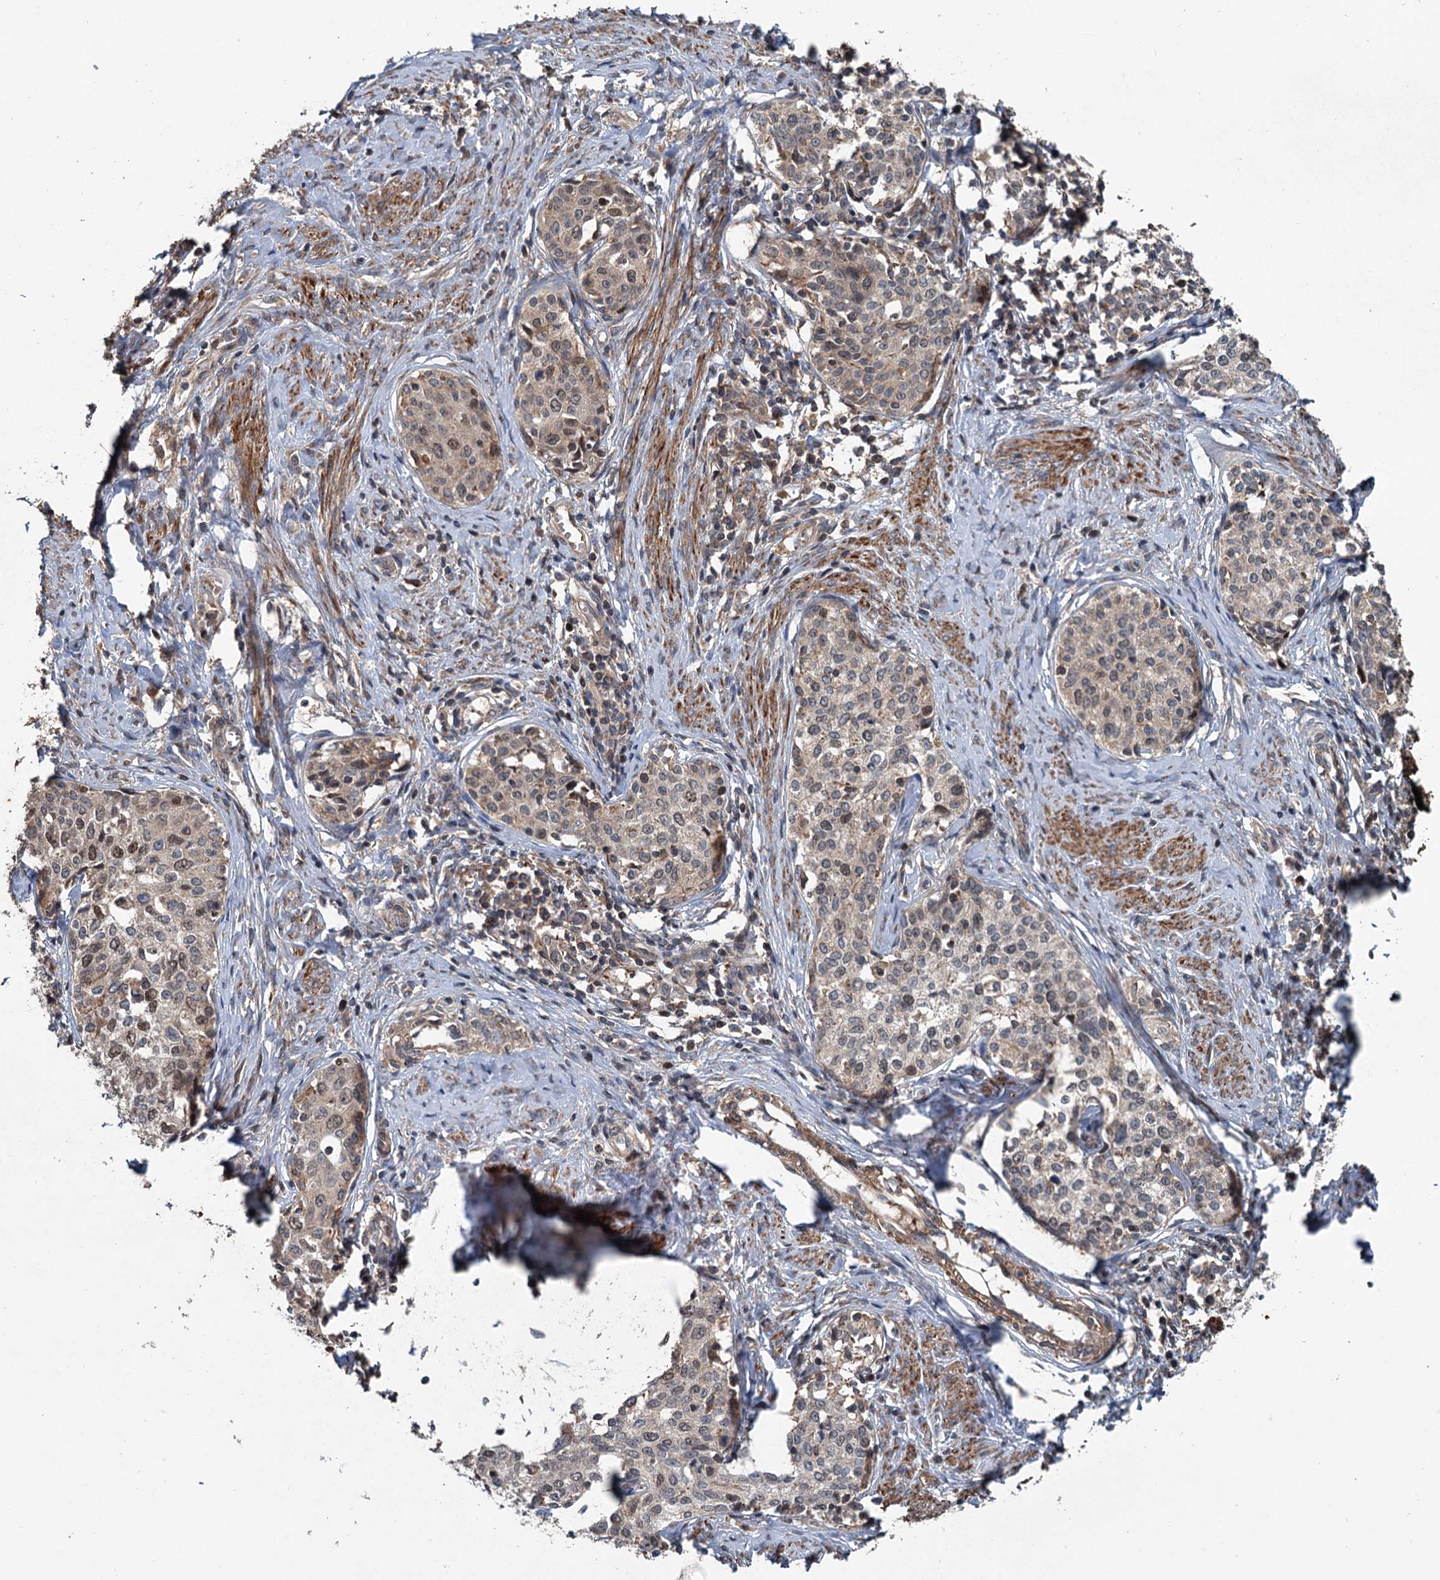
{"staining": {"intensity": "moderate", "quantity": "25%-75%", "location": "cytoplasmic/membranous,nuclear"}, "tissue": "cervical cancer", "cell_type": "Tumor cells", "image_type": "cancer", "snomed": [{"axis": "morphology", "description": "Squamous cell carcinoma, NOS"}, {"axis": "morphology", "description": "Adenocarcinoma, NOS"}, {"axis": "topography", "description": "Cervix"}], "caption": "Immunohistochemical staining of cervical cancer demonstrates medium levels of moderate cytoplasmic/membranous and nuclear protein staining in approximately 25%-75% of tumor cells.", "gene": "TEDC1", "patient": {"sex": "female", "age": 52}}